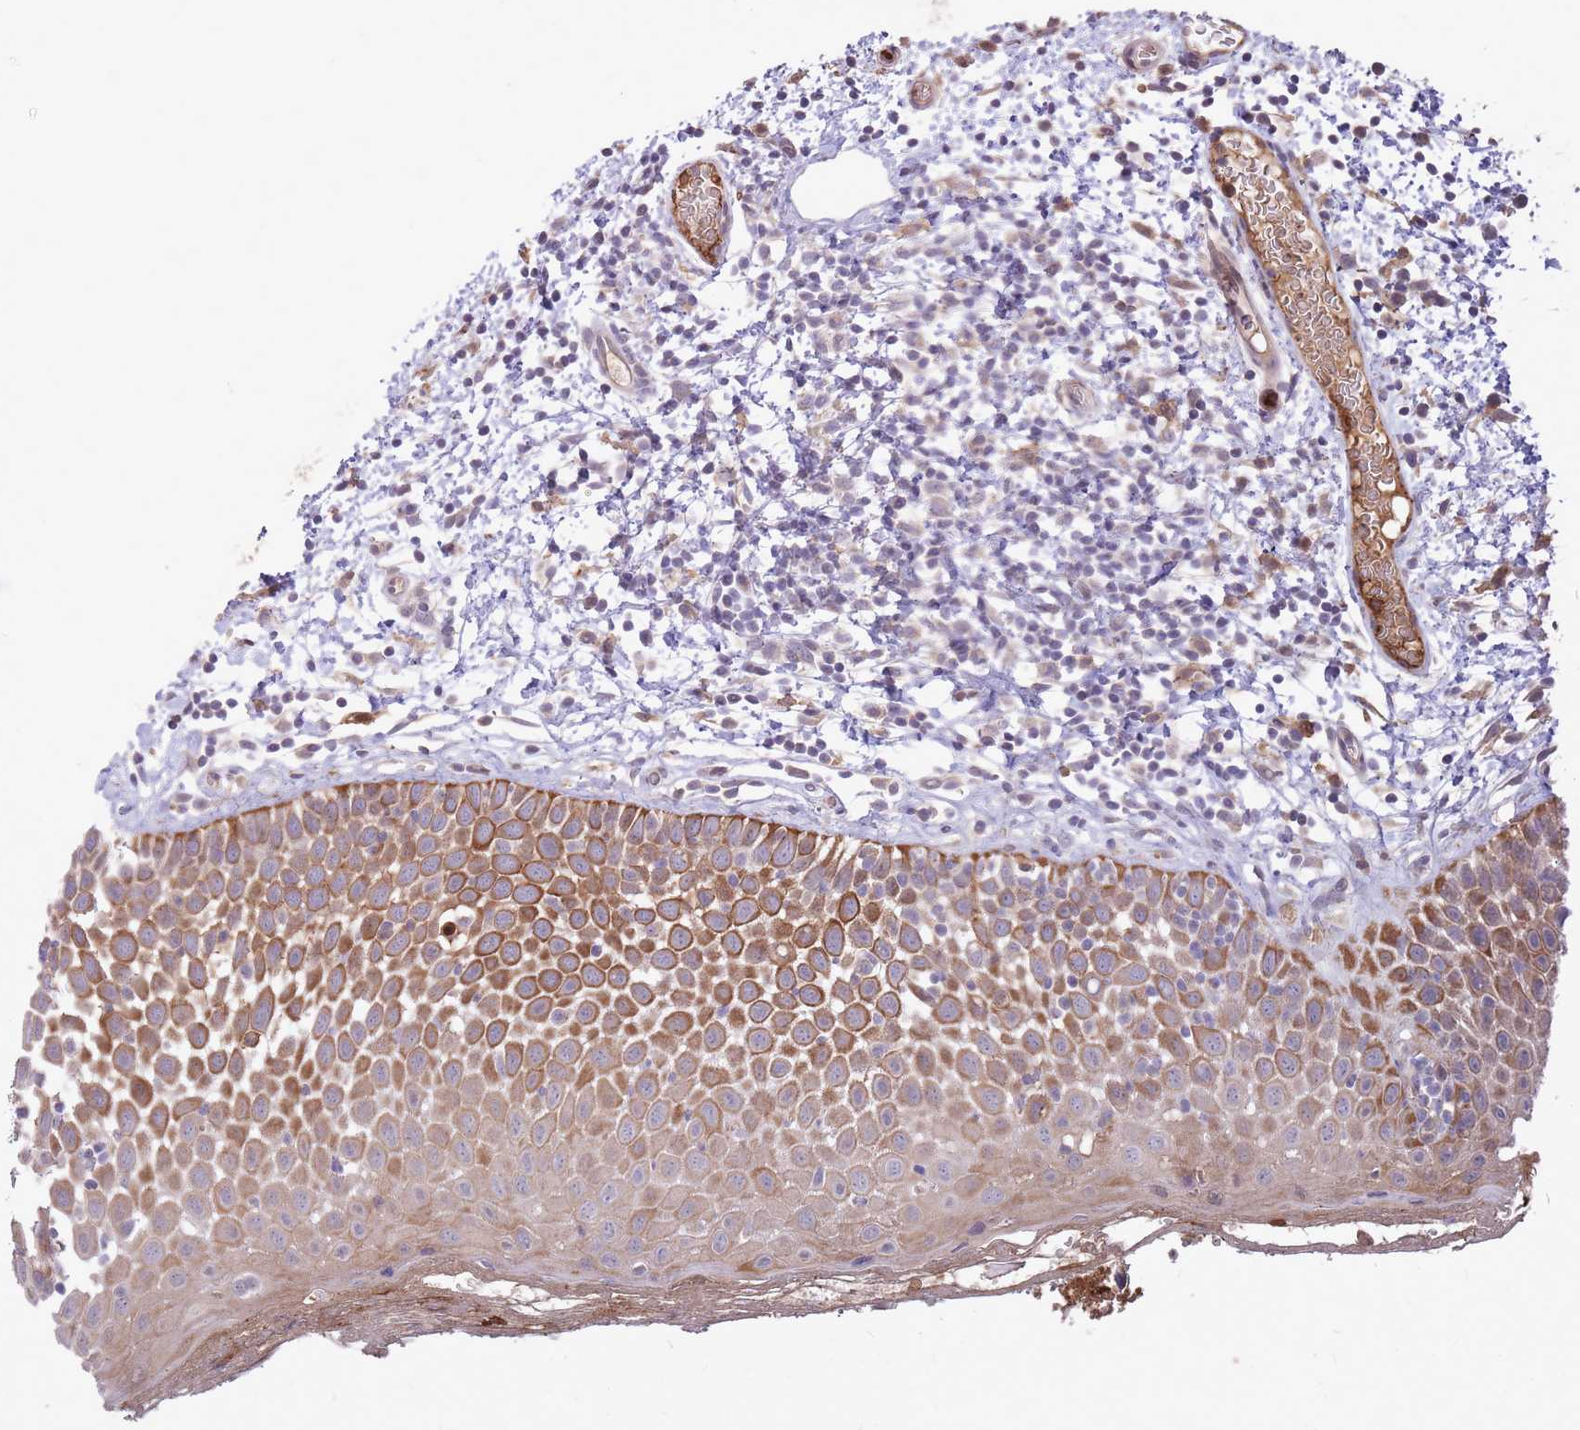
{"staining": {"intensity": "moderate", "quantity": "25%-75%", "location": "cytoplasmic/membranous"}, "tissue": "oral mucosa", "cell_type": "Squamous epithelial cells", "image_type": "normal", "snomed": [{"axis": "morphology", "description": "Normal tissue, NOS"}, {"axis": "morphology", "description": "Squamous cell carcinoma, NOS"}, {"axis": "topography", "description": "Oral tissue"}, {"axis": "topography", "description": "Tounge, NOS"}, {"axis": "topography", "description": "Head-Neck"}], "caption": "Immunohistochemical staining of benign human oral mucosa demonstrates moderate cytoplasmic/membranous protein expression in about 25%-75% of squamous epithelial cells. The protein is stained brown, and the nuclei are stained in blue (DAB (3,3'-diaminobenzidine) IHC with brightfield microscopy, high magnification).", "gene": "IGF2BP2", "patient": {"sex": "male", "age": 76}}